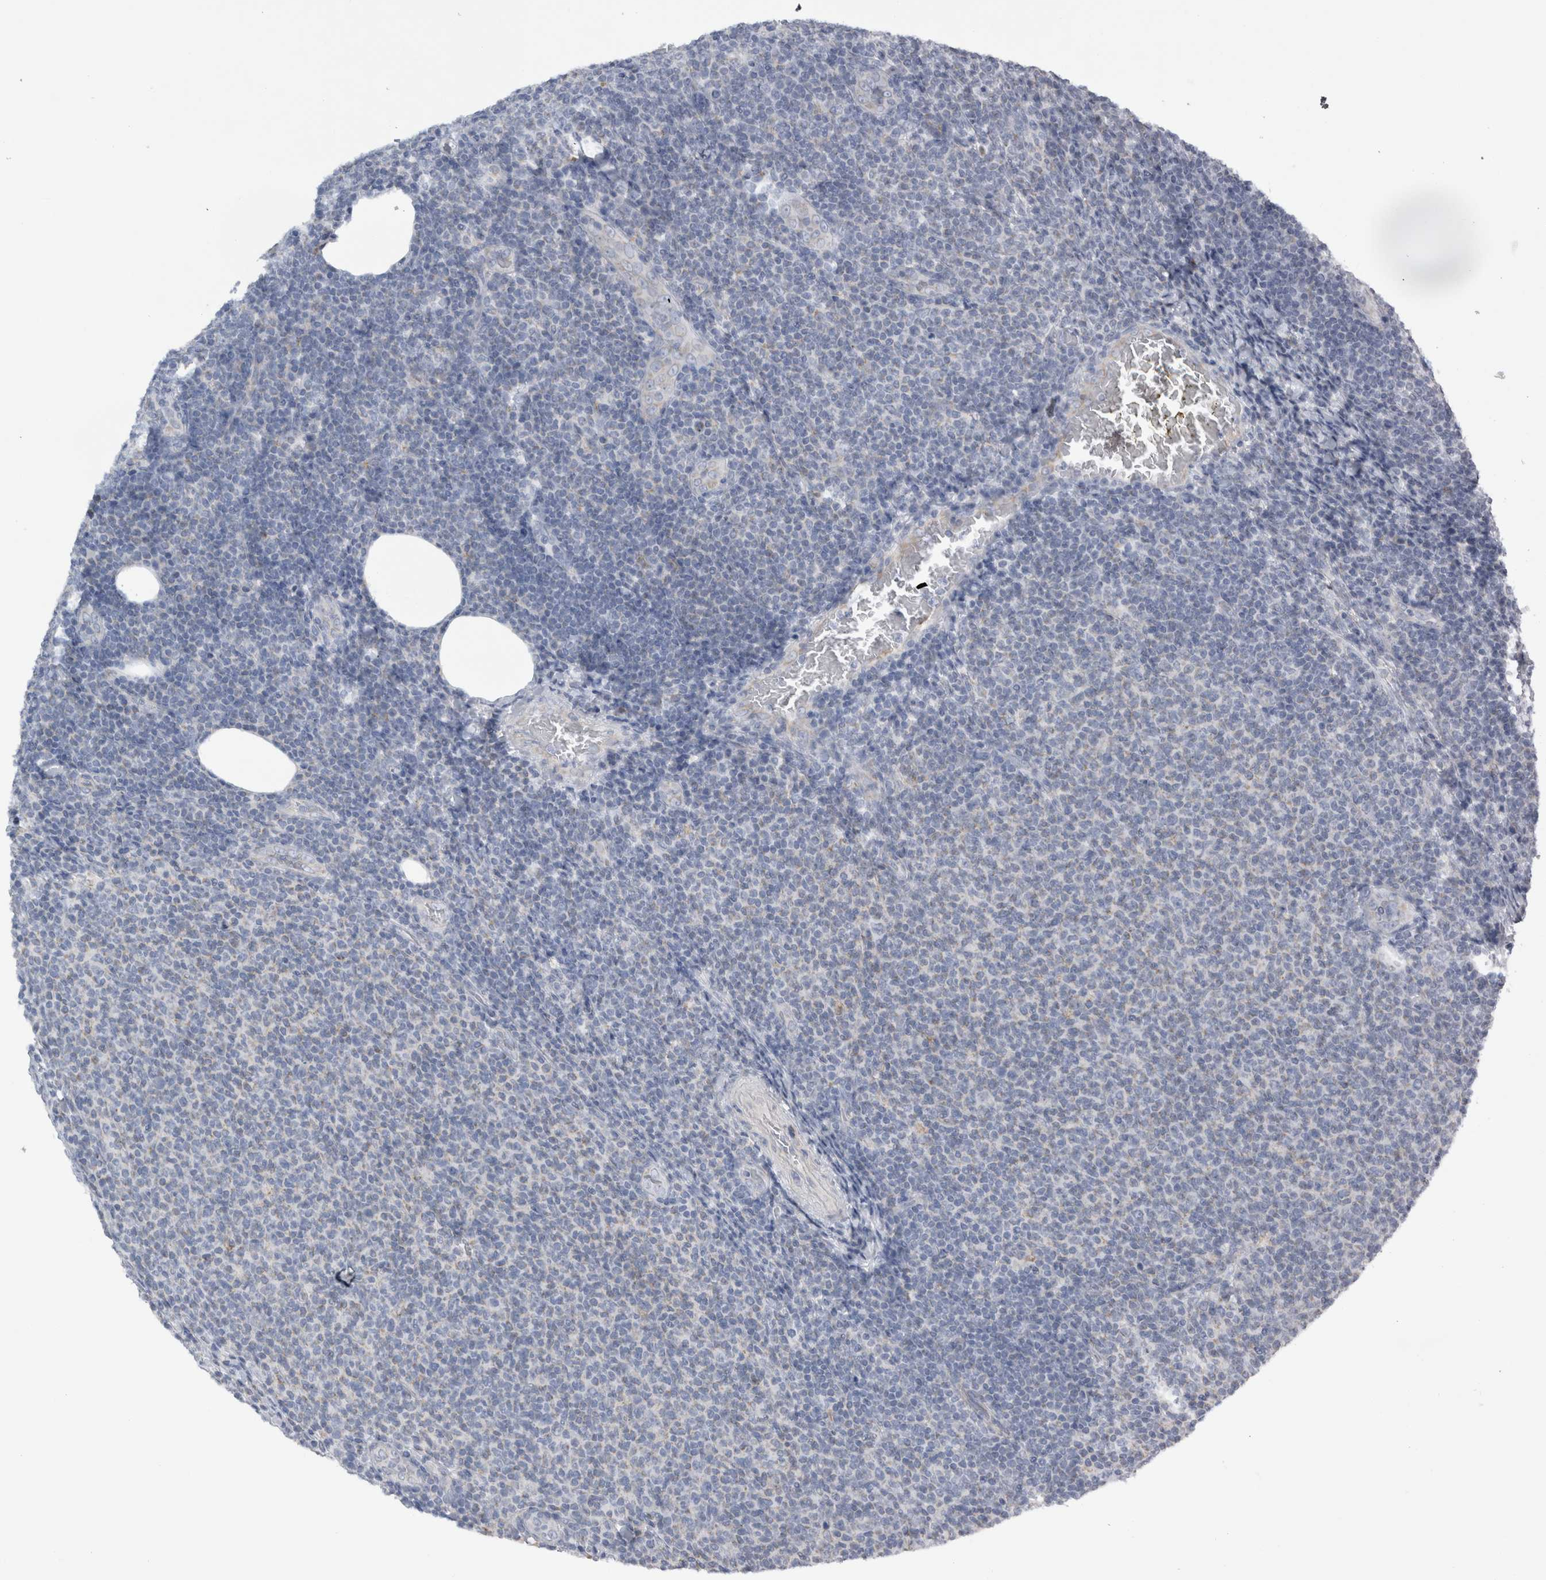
{"staining": {"intensity": "negative", "quantity": "none", "location": "none"}, "tissue": "lymphoma", "cell_type": "Tumor cells", "image_type": "cancer", "snomed": [{"axis": "morphology", "description": "Malignant lymphoma, non-Hodgkin's type, Low grade"}, {"axis": "topography", "description": "Lymph node"}], "caption": "Immunohistochemistry photomicrograph of neoplastic tissue: human low-grade malignant lymphoma, non-Hodgkin's type stained with DAB demonstrates no significant protein positivity in tumor cells.", "gene": "DHRS4", "patient": {"sex": "male", "age": 66}}